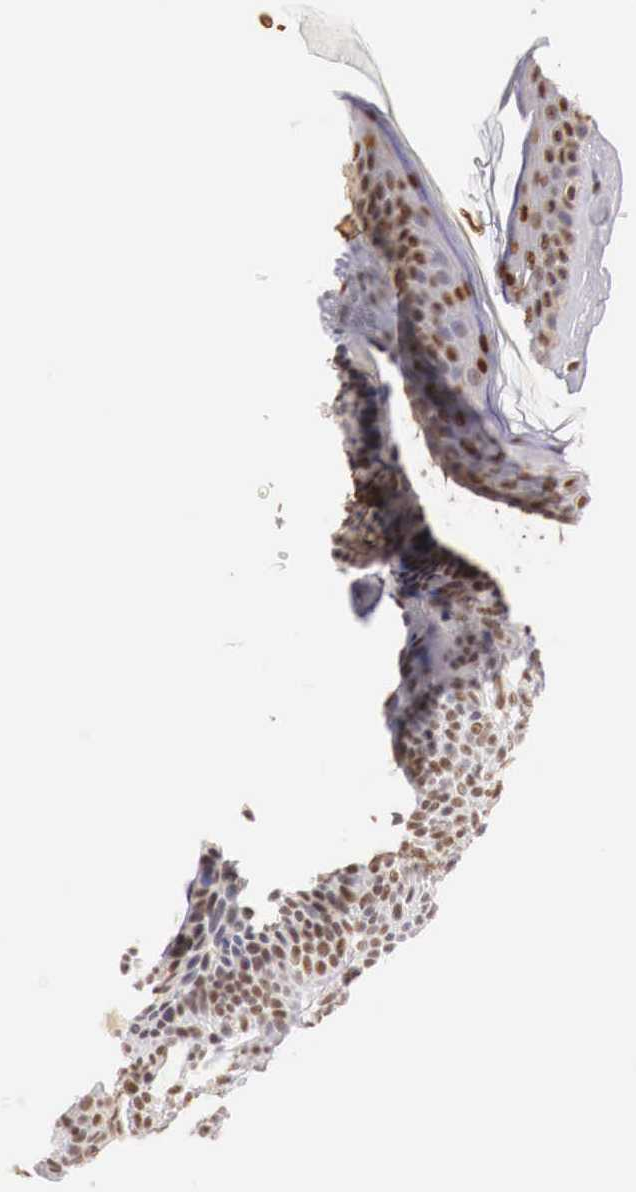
{"staining": {"intensity": "weak", "quantity": ">75%", "location": "cytoplasmic/membranous,nuclear"}, "tissue": "skin cancer", "cell_type": "Tumor cells", "image_type": "cancer", "snomed": [{"axis": "morphology", "description": "Basal cell carcinoma"}, {"axis": "topography", "description": "Skin"}], "caption": "Skin basal cell carcinoma stained with IHC exhibits weak cytoplasmic/membranous and nuclear expression in about >75% of tumor cells. The staining was performed using DAB, with brown indicating positive protein expression. Nuclei are stained blue with hematoxylin.", "gene": "GPKOW", "patient": {"sex": "male", "age": 44}}